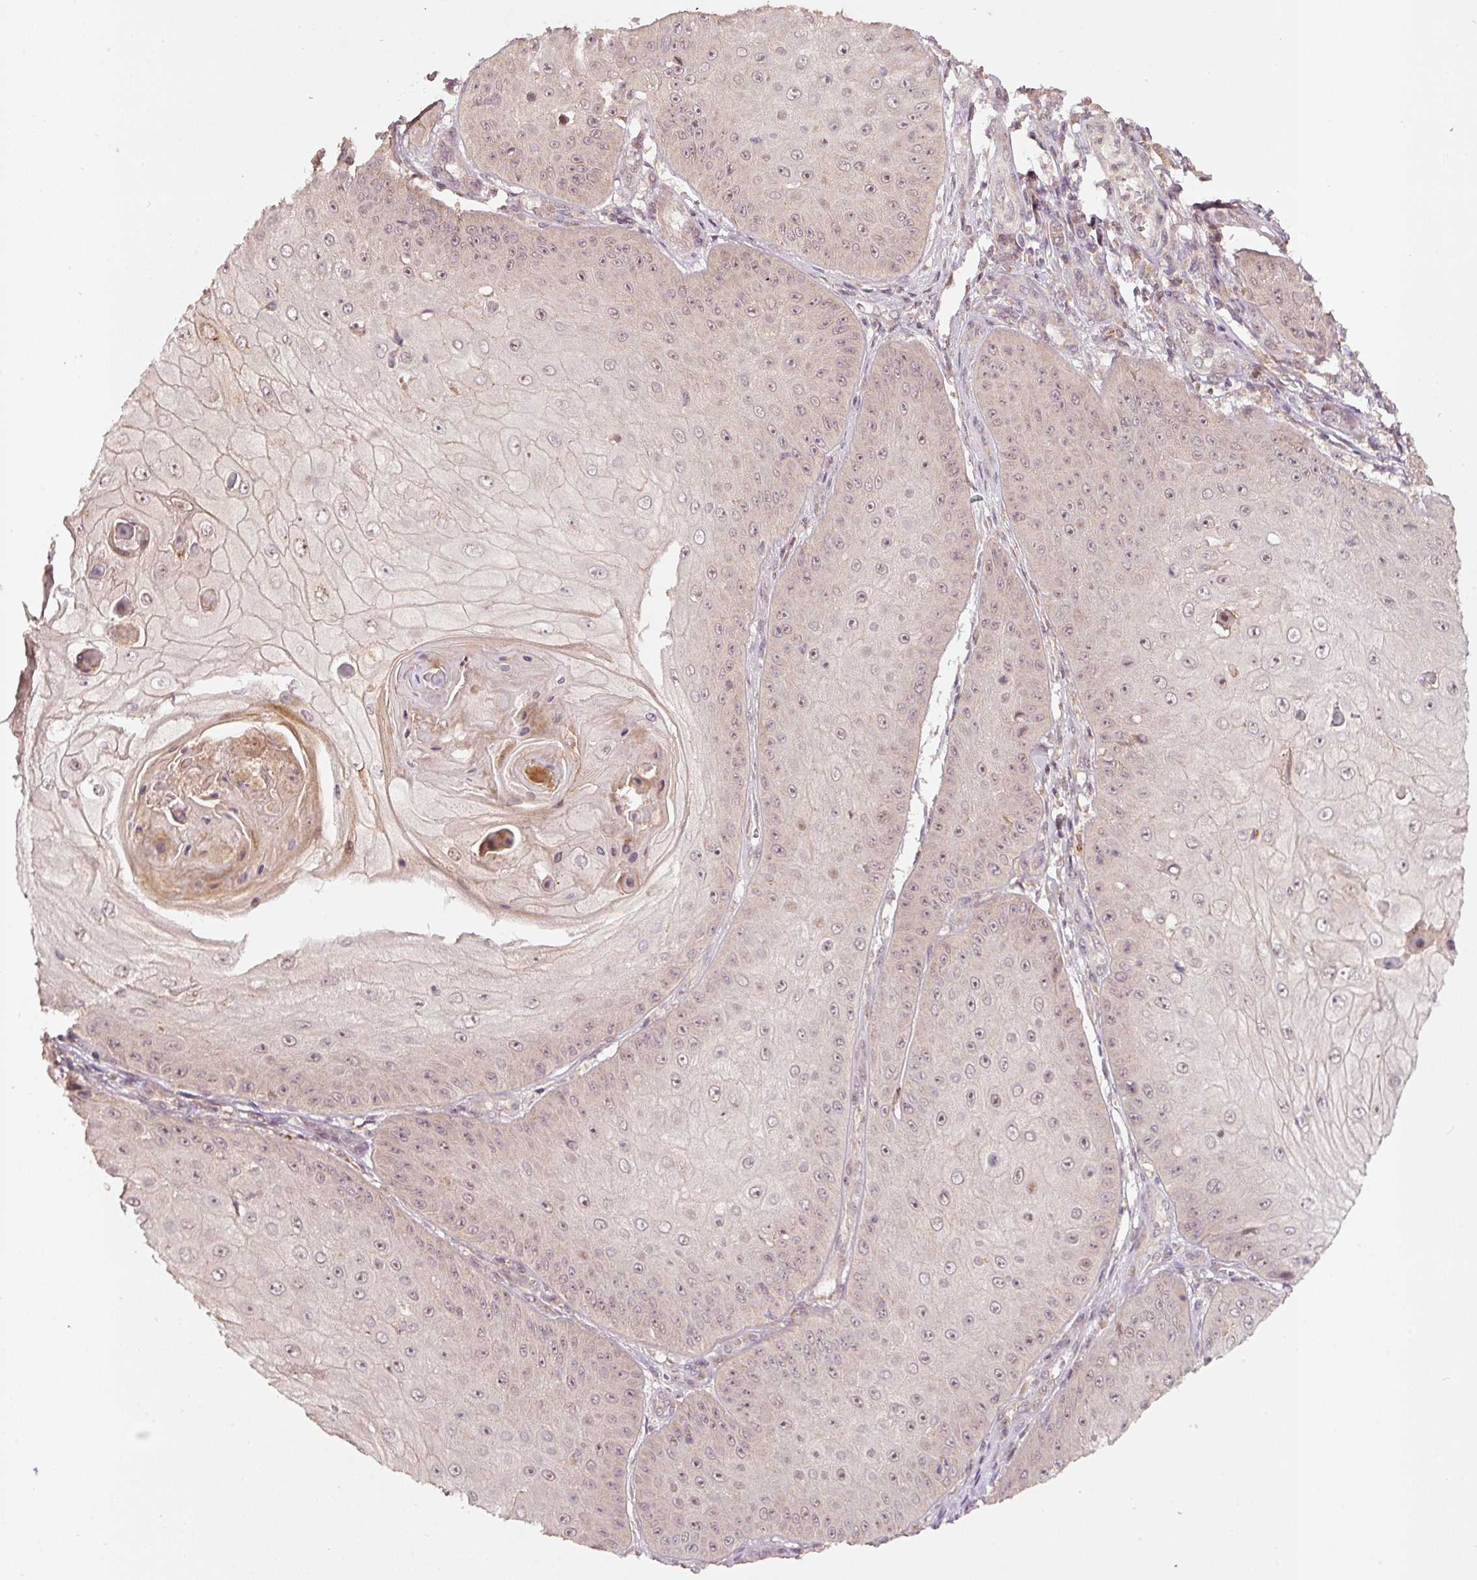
{"staining": {"intensity": "weak", "quantity": "25%-75%", "location": "nuclear"}, "tissue": "skin cancer", "cell_type": "Tumor cells", "image_type": "cancer", "snomed": [{"axis": "morphology", "description": "Squamous cell carcinoma, NOS"}, {"axis": "topography", "description": "Skin"}], "caption": "This is an image of immunohistochemistry (IHC) staining of skin cancer (squamous cell carcinoma), which shows weak positivity in the nuclear of tumor cells.", "gene": "PCDHB1", "patient": {"sex": "male", "age": 70}}